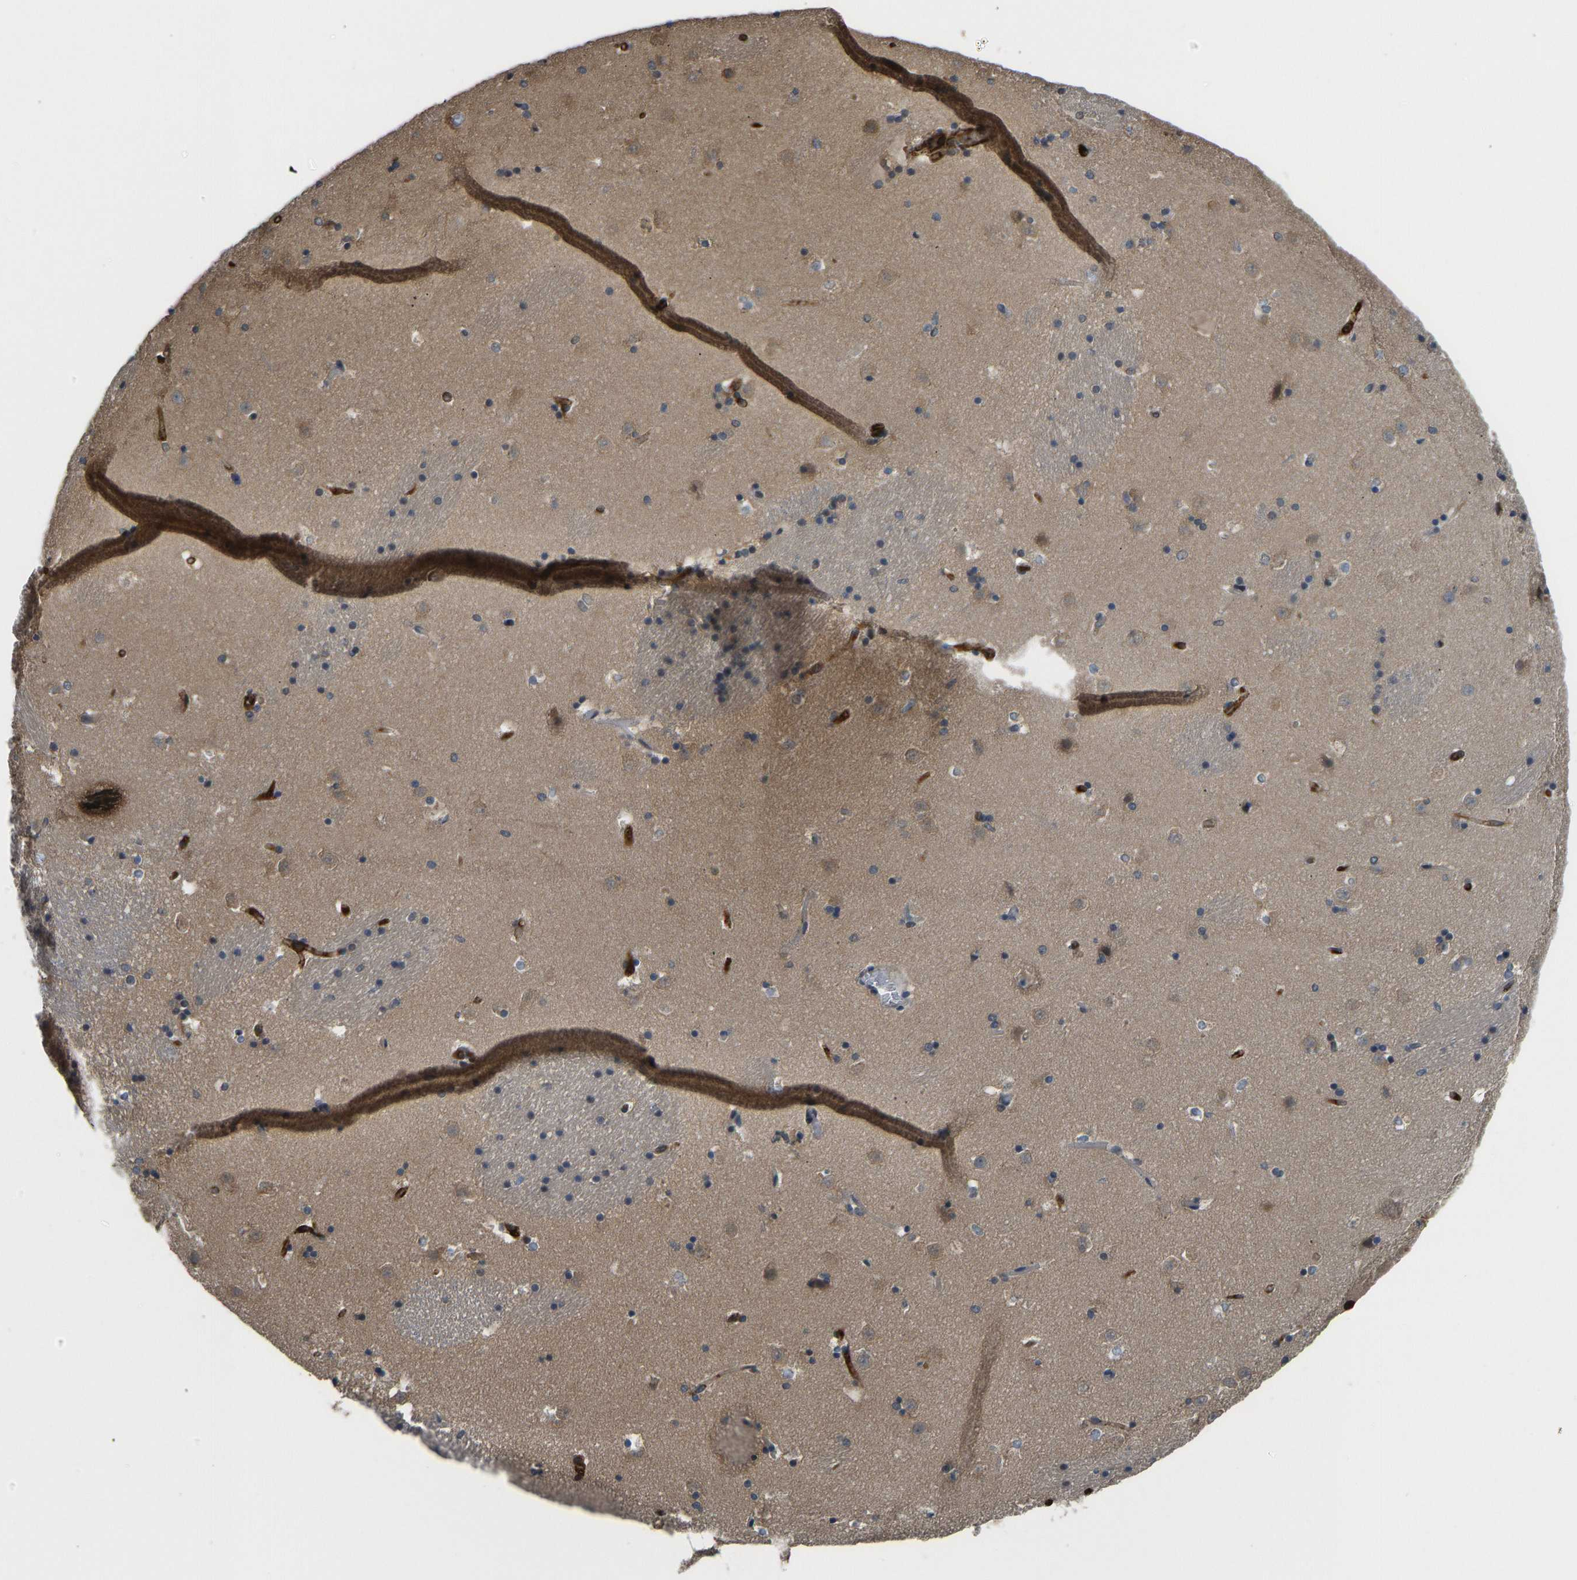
{"staining": {"intensity": "moderate", "quantity": "<25%", "location": "cytoplasmic/membranous"}, "tissue": "caudate", "cell_type": "Glial cells", "image_type": "normal", "snomed": [{"axis": "morphology", "description": "Normal tissue, NOS"}, {"axis": "topography", "description": "Lateral ventricle wall"}], "caption": "Benign caudate exhibits moderate cytoplasmic/membranous expression in about <25% of glial cells.", "gene": "CCT8", "patient": {"sex": "male", "age": 45}}